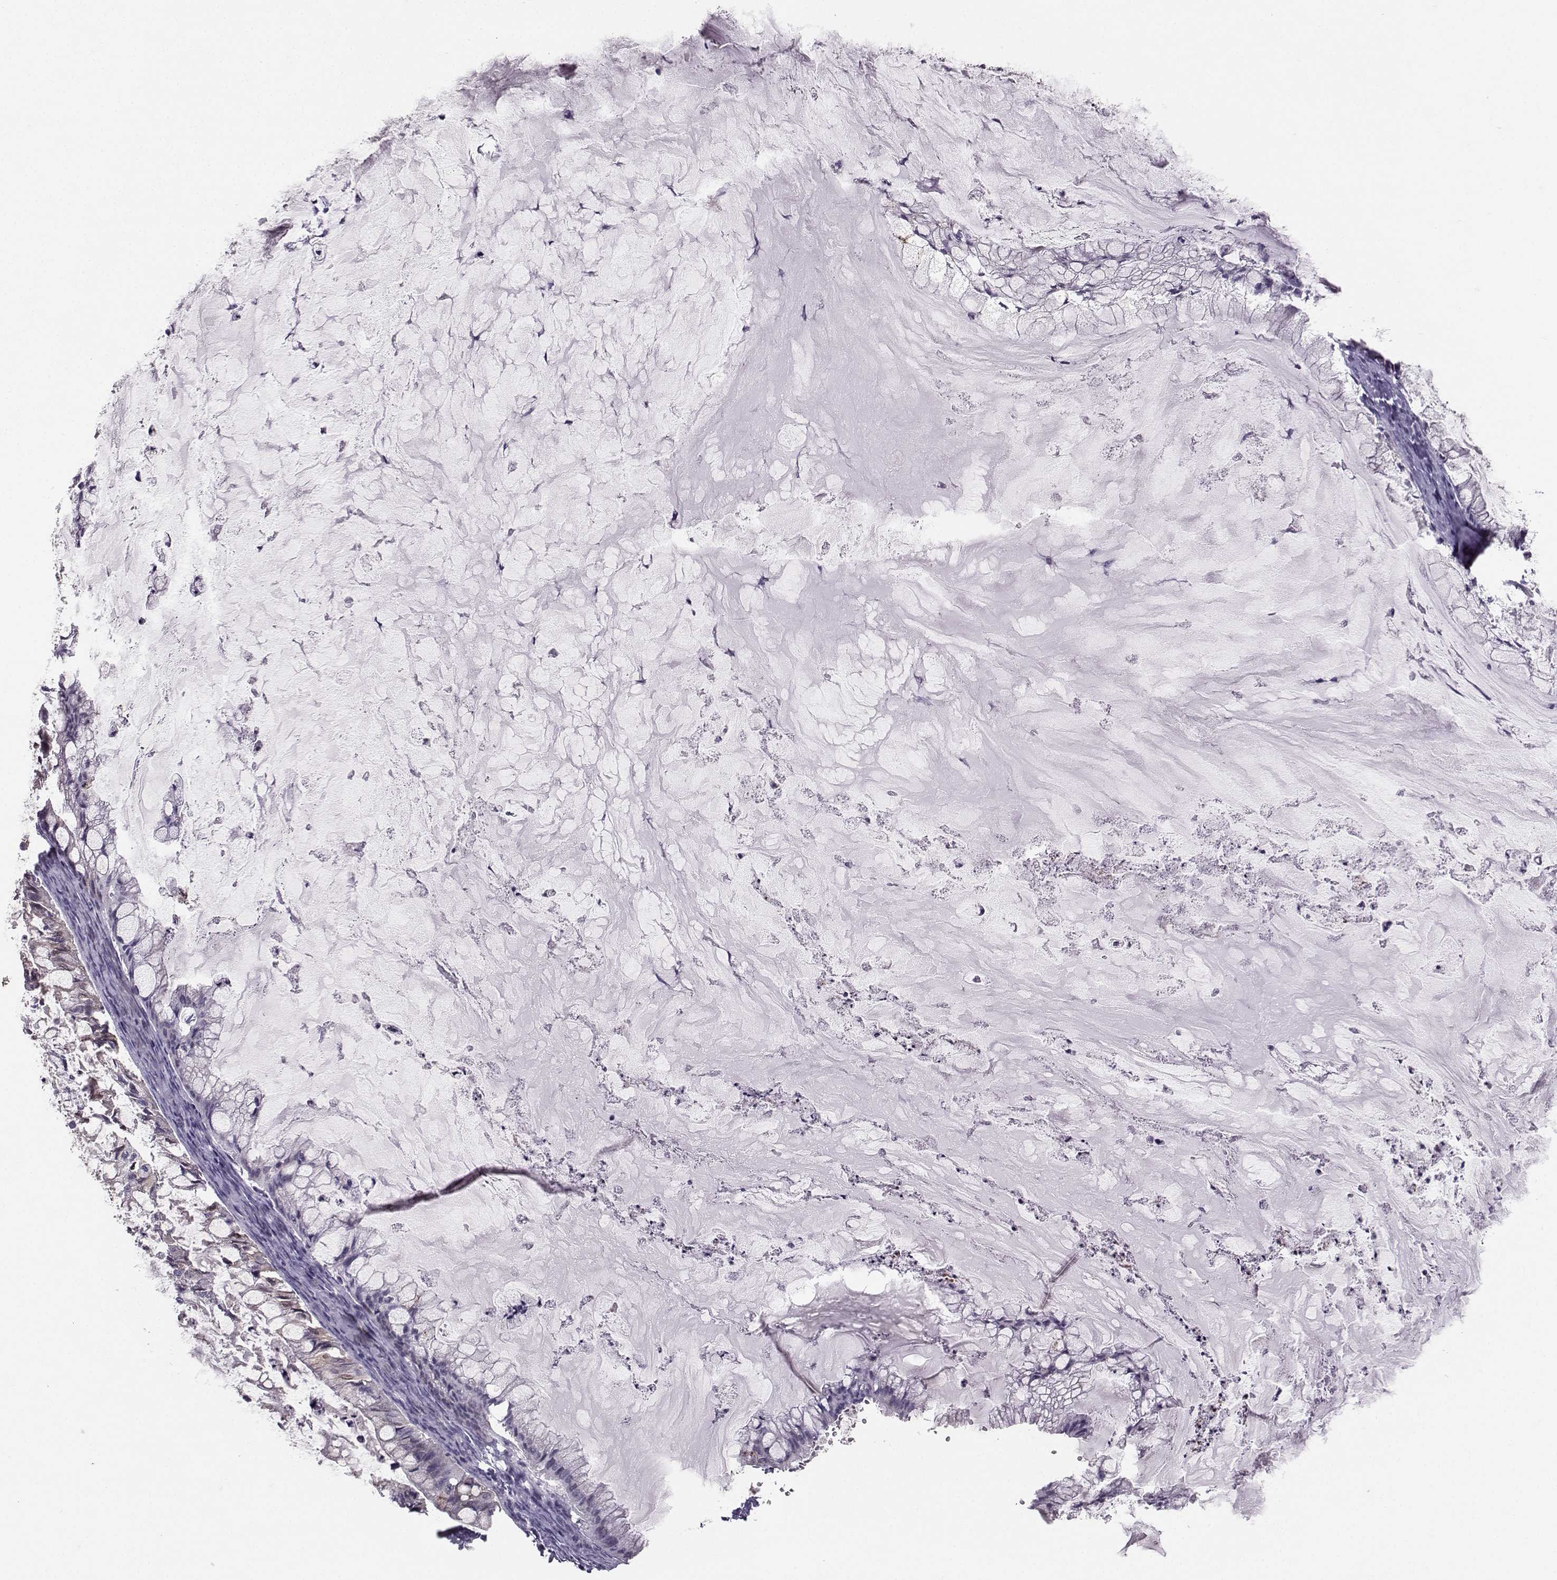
{"staining": {"intensity": "negative", "quantity": "none", "location": "none"}, "tissue": "ovarian cancer", "cell_type": "Tumor cells", "image_type": "cancer", "snomed": [{"axis": "morphology", "description": "Cystadenocarcinoma, mucinous, NOS"}, {"axis": "topography", "description": "Ovary"}], "caption": "Ovarian cancer was stained to show a protein in brown. There is no significant staining in tumor cells.", "gene": "PKP2", "patient": {"sex": "female", "age": 57}}